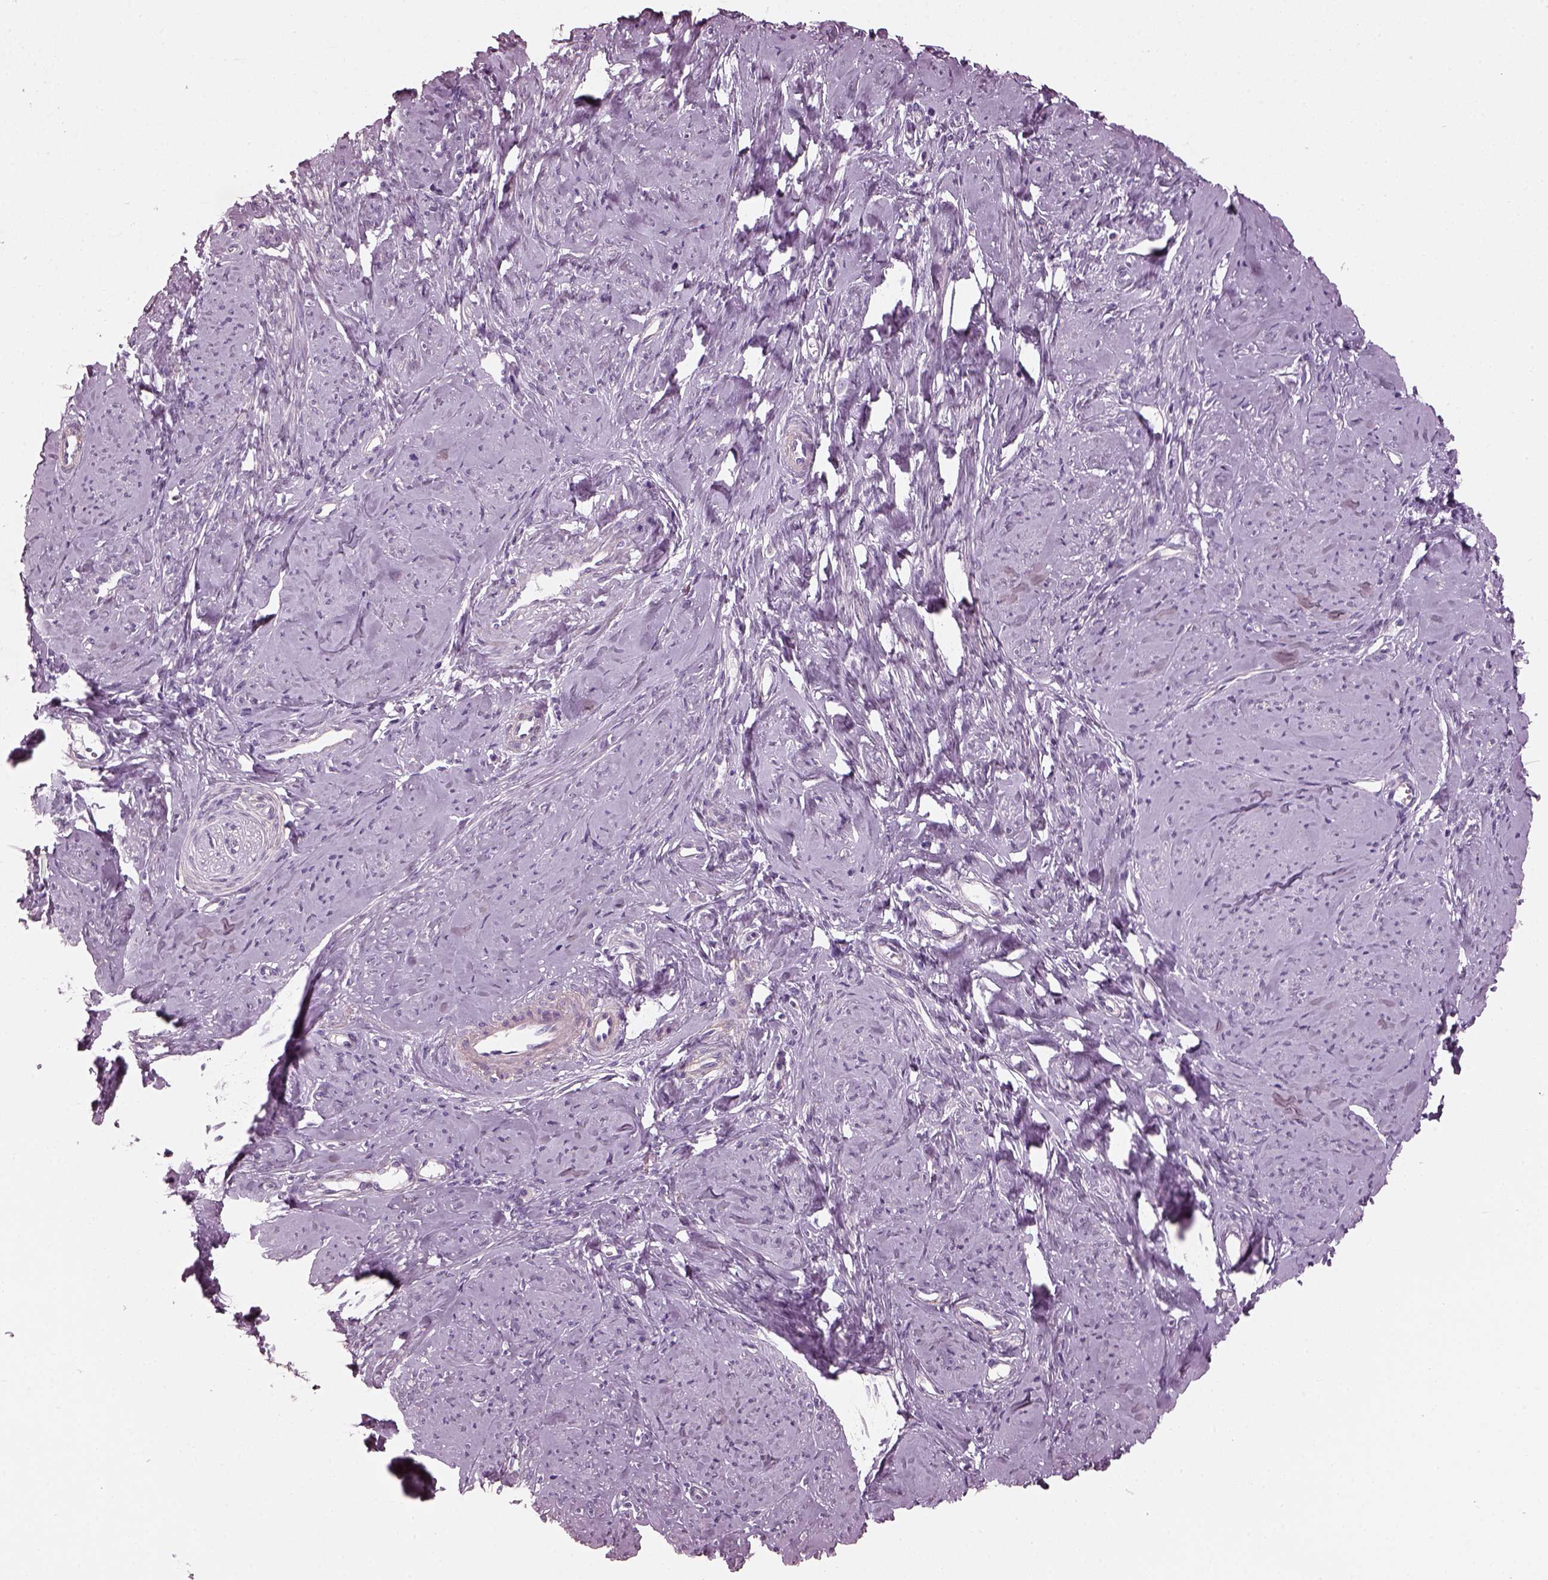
{"staining": {"intensity": "negative", "quantity": "none", "location": "none"}, "tissue": "smooth muscle", "cell_type": "Smooth muscle cells", "image_type": "normal", "snomed": [{"axis": "morphology", "description": "Normal tissue, NOS"}, {"axis": "topography", "description": "Smooth muscle"}], "caption": "IHC image of unremarkable smooth muscle: human smooth muscle stained with DAB (3,3'-diaminobenzidine) demonstrates no significant protein positivity in smooth muscle cells.", "gene": "BFSP1", "patient": {"sex": "female", "age": 48}}